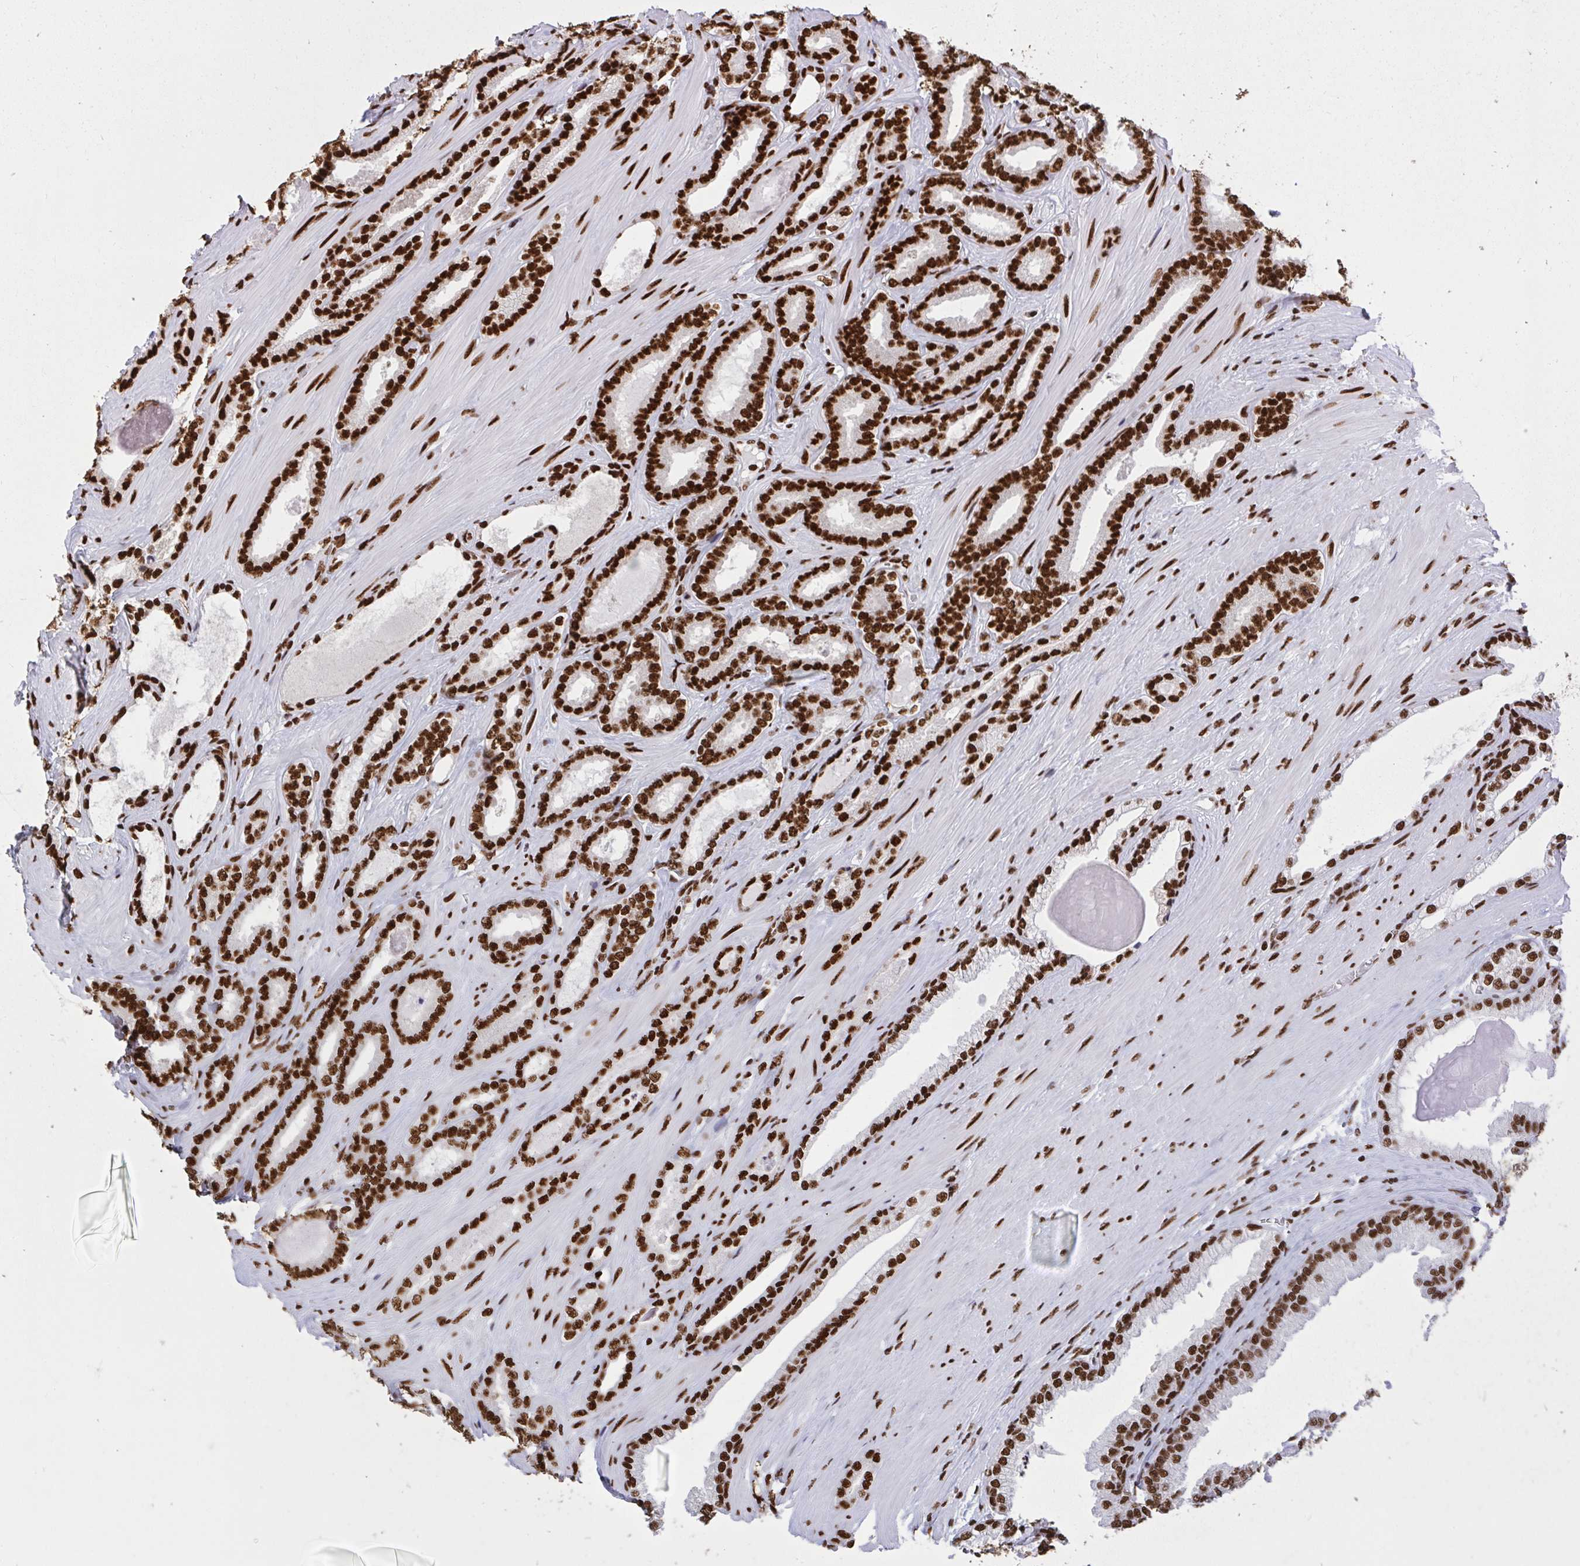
{"staining": {"intensity": "strong", "quantity": ">75%", "location": "nuclear"}, "tissue": "prostate cancer", "cell_type": "Tumor cells", "image_type": "cancer", "snomed": [{"axis": "morphology", "description": "Adenocarcinoma, Low grade"}, {"axis": "topography", "description": "Prostate"}], "caption": "Immunohistochemical staining of prostate cancer shows high levels of strong nuclear staining in approximately >75% of tumor cells.", "gene": "HNRNPL", "patient": {"sex": "male", "age": 61}}